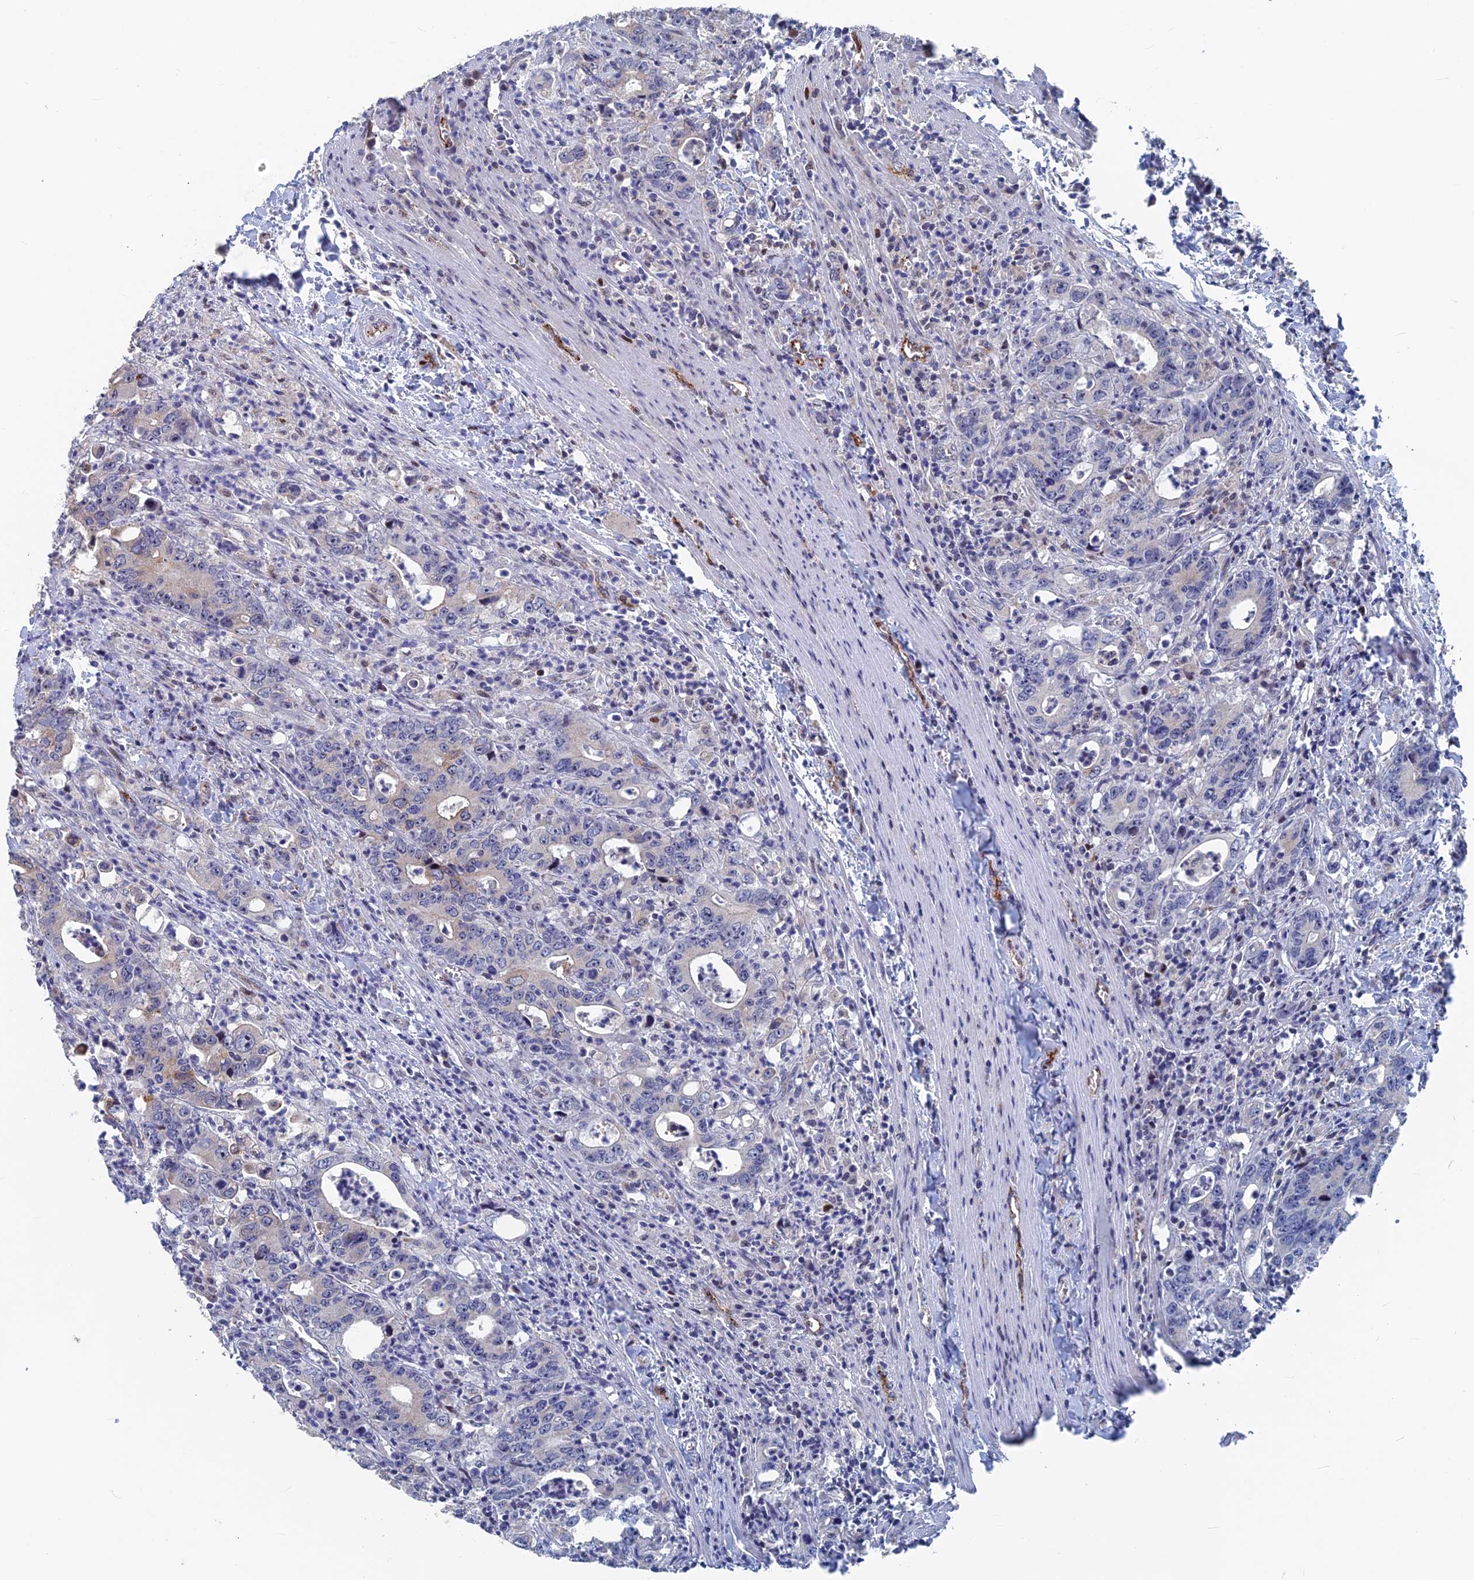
{"staining": {"intensity": "weak", "quantity": "<25%", "location": "cytoplasmic/membranous"}, "tissue": "colorectal cancer", "cell_type": "Tumor cells", "image_type": "cancer", "snomed": [{"axis": "morphology", "description": "Adenocarcinoma, NOS"}, {"axis": "topography", "description": "Colon"}], "caption": "IHC of human colorectal adenocarcinoma reveals no expression in tumor cells. The staining is performed using DAB (3,3'-diaminobenzidine) brown chromogen with nuclei counter-stained in using hematoxylin.", "gene": "SH3D21", "patient": {"sex": "female", "age": 75}}